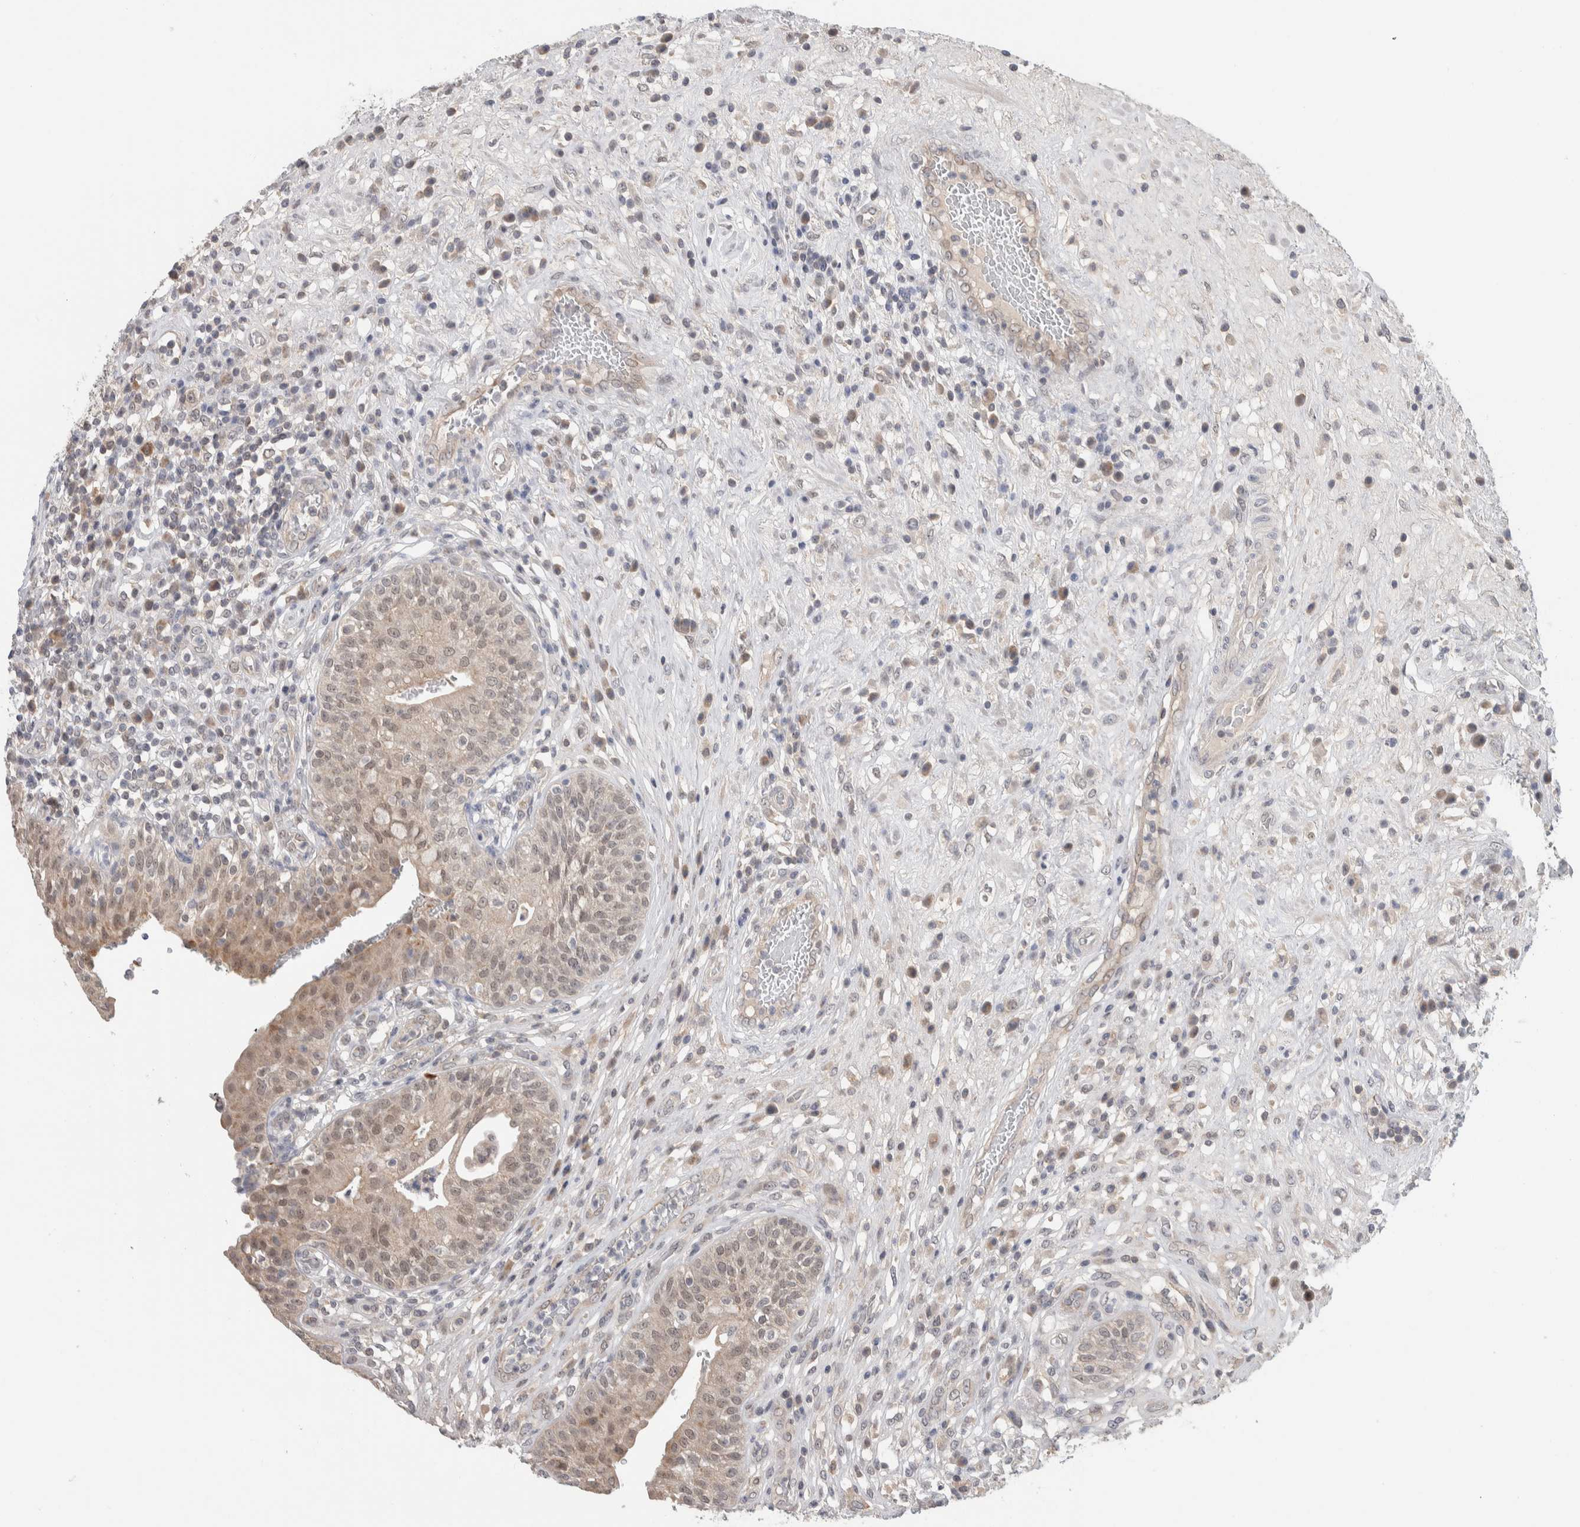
{"staining": {"intensity": "weak", "quantity": ">75%", "location": "cytoplasmic/membranous"}, "tissue": "urinary bladder", "cell_type": "Urothelial cells", "image_type": "normal", "snomed": [{"axis": "morphology", "description": "Normal tissue, NOS"}, {"axis": "topography", "description": "Urinary bladder"}], "caption": "Protein staining reveals weak cytoplasmic/membranous positivity in about >75% of urothelial cells in unremarkable urinary bladder.", "gene": "SHPK", "patient": {"sex": "female", "age": 62}}